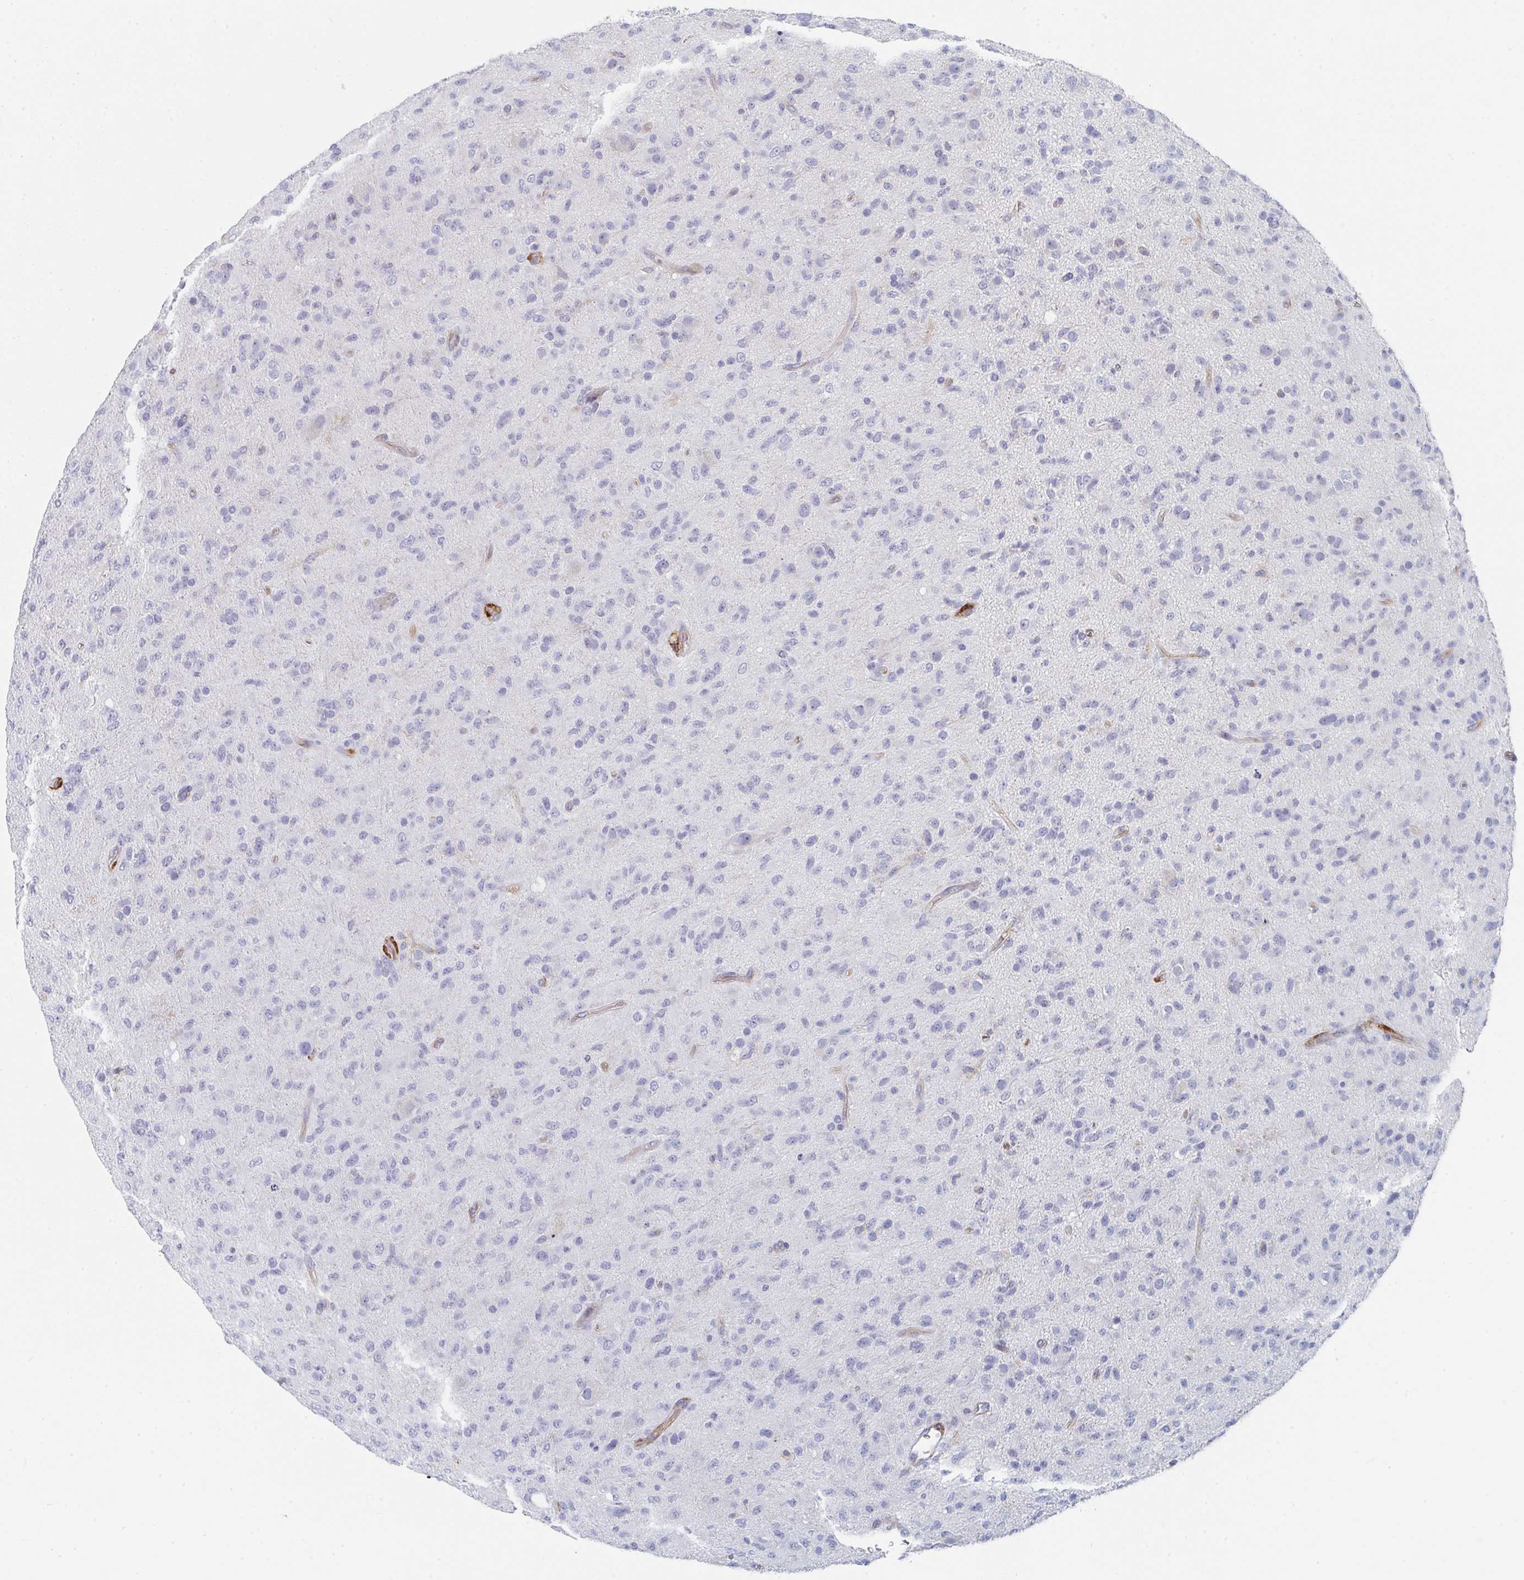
{"staining": {"intensity": "negative", "quantity": "none", "location": "none"}, "tissue": "glioma", "cell_type": "Tumor cells", "image_type": "cancer", "snomed": [{"axis": "morphology", "description": "Glioma, malignant, Low grade"}, {"axis": "topography", "description": "Brain"}], "caption": "Micrograph shows no significant protein positivity in tumor cells of glioma.", "gene": "DAB2", "patient": {"sex": "male", "age": 65}}